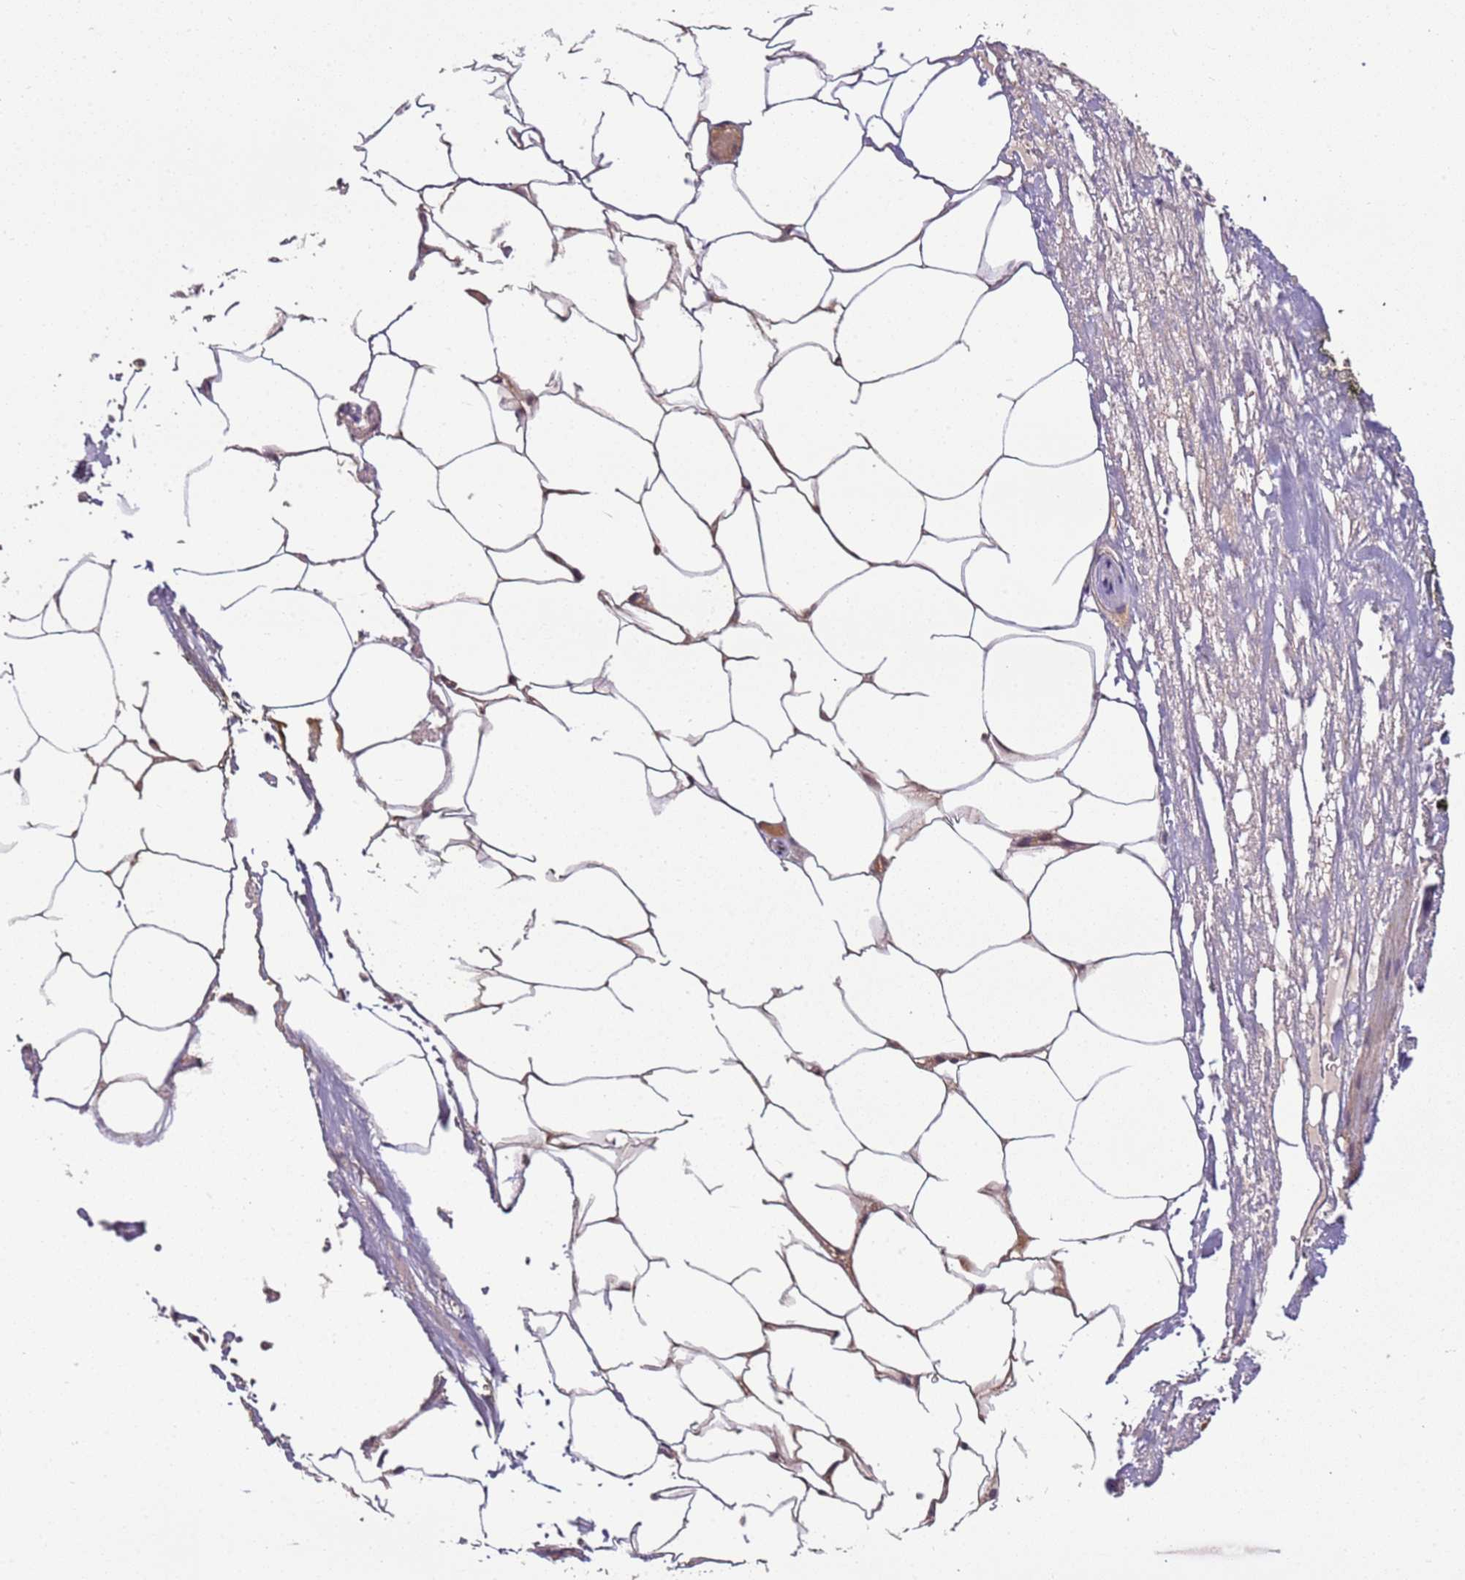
{"staining": {"intensity": "negative", "quantity": "none", "location": "none"}, "tissue": "adipose tissue", "cell_type": "Adipocytes", "image_type": "normal", "snomed": [{"axis": "morphology", "description": "Normal tissue, NOS"}, {"axis": "morphology", "description": "Adenocarcinoma, Low grade"}, {"axis": "topography", "description": "Prostate"}, {"axis": "topography", "description": "Peripheral nerve tissue"}], "caption": "Adipose tissue stained for a protein using IHC displays no staining adipocytes.", "gene": "POLR3H", "patient": {"sex": "male", "age": 63}}